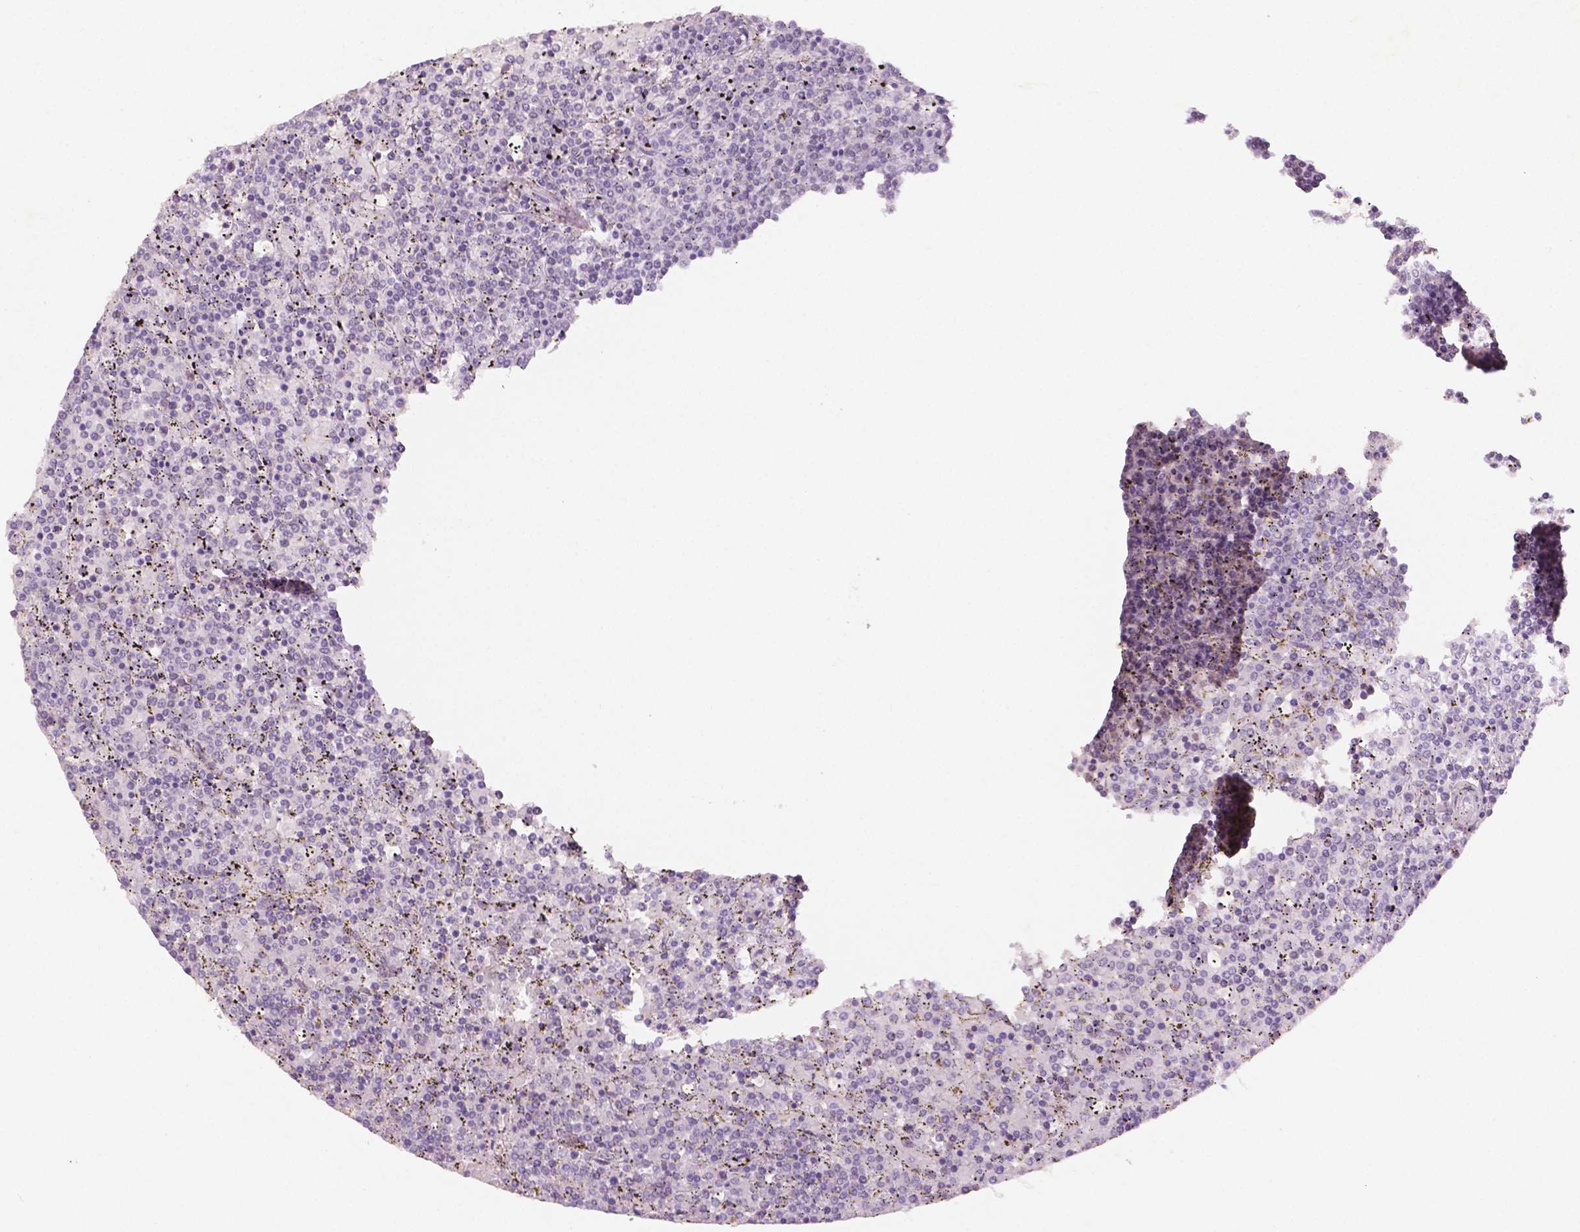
{"staining": {"intensity": "negative", "quantity": "none", "location": "none"}, "tissue": "lymphoma", "cell_type": "Tumor cells", "image_type": "cancer", "snomed": [{"axis": "morphology", "description": "Malignant lymphoma, non-Hodgkin's type, Low grade"}, {"axis": "topography", "description": "Spleen"}], "caption": "The histopathology image reveals no staining of tumor cells in lymphoma. (DAB immunohistochemistry (IHC) visualized using brightfield microscopy, high magnification).", "gene": "DLG2", "patient": {"sex": "female", "age": 77}}